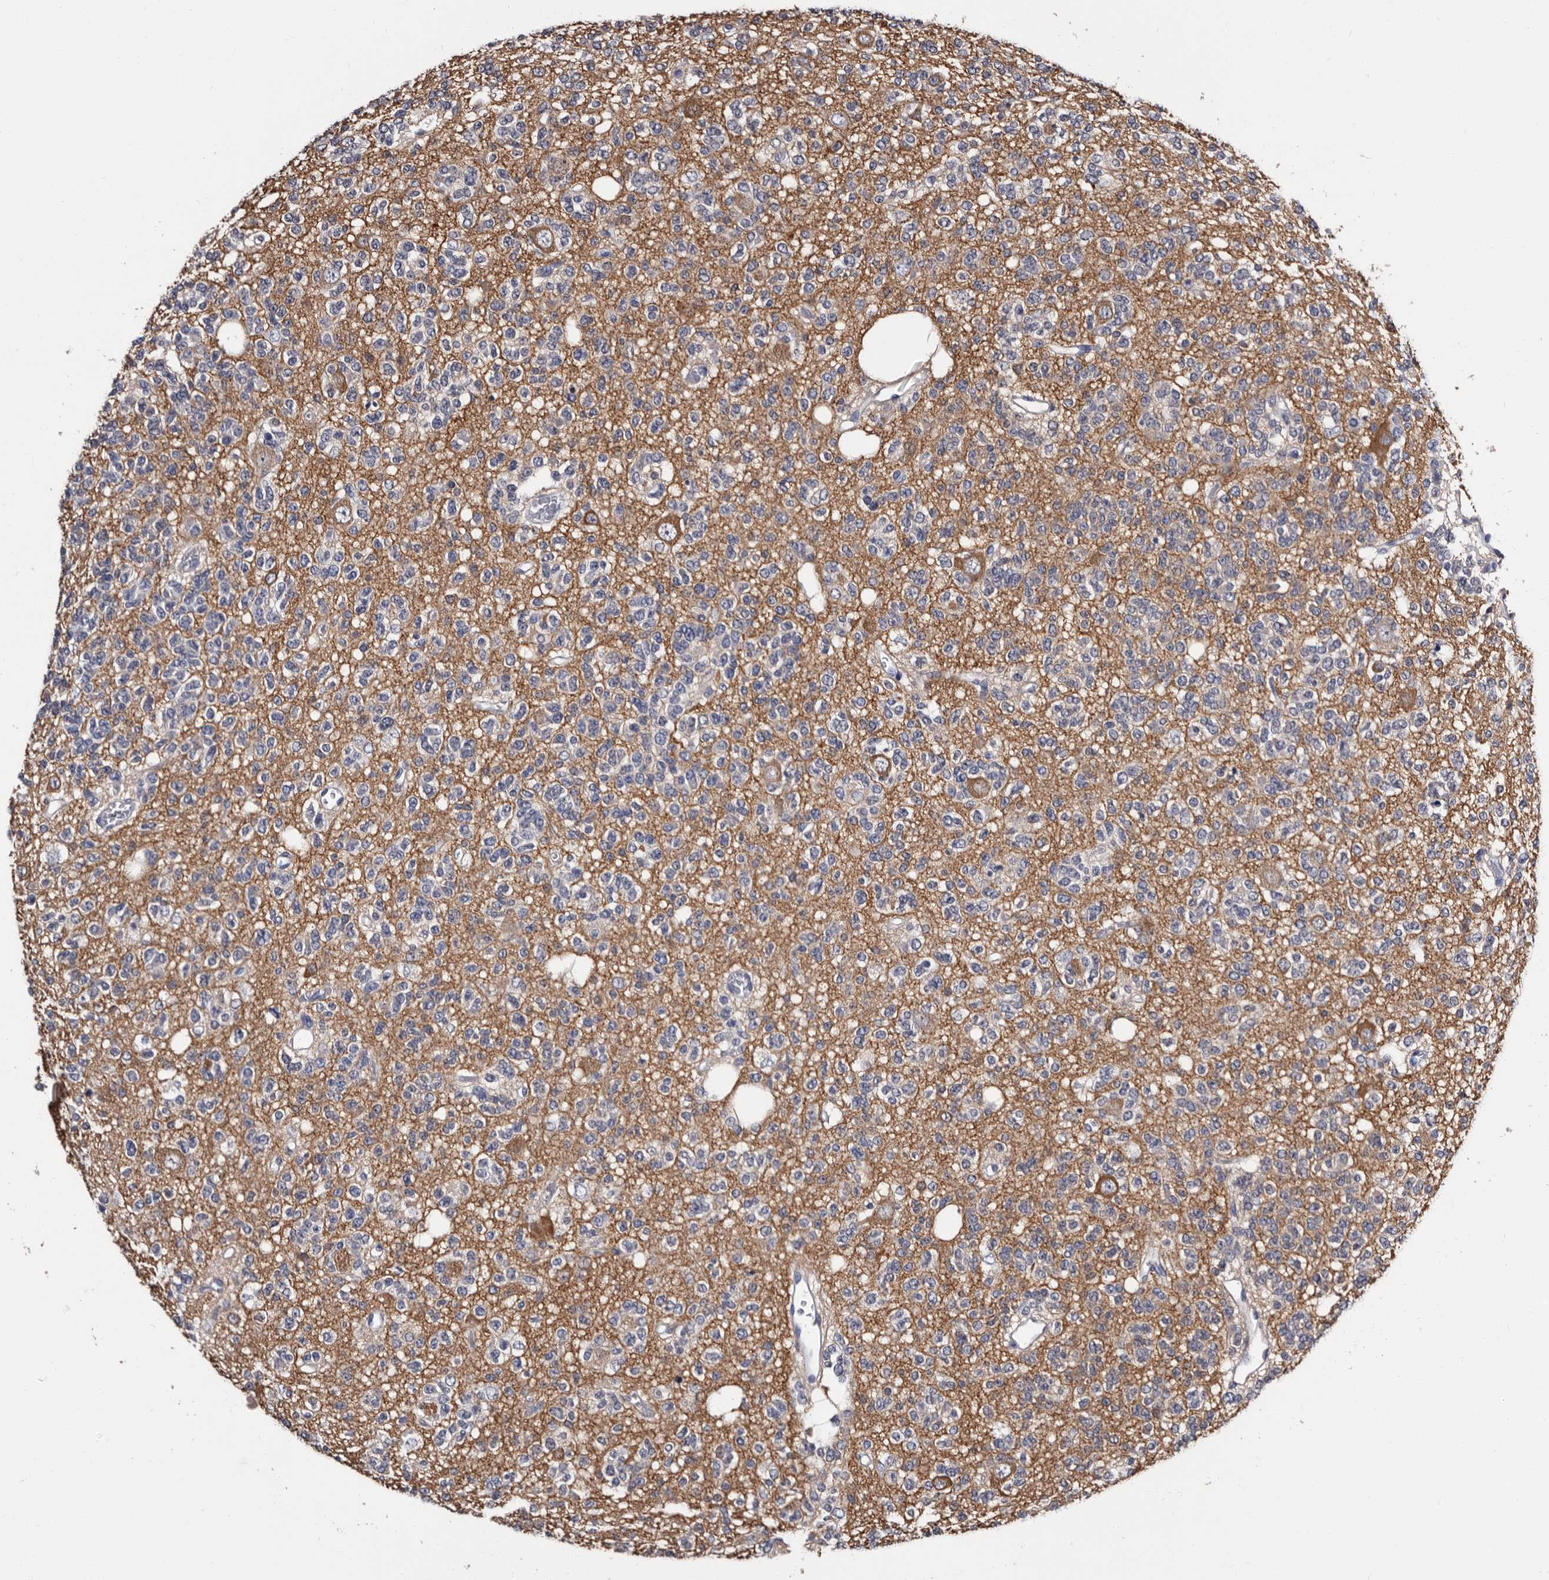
{"staining": {"intensity": "negative", "quantity": "none", "location": "none"}, "tissue": "glioma", "cell_type": "Tumor cells", "image_type": "cancer", "snomed": [{"axis": "morphology", "description": "Glioma, malignant, Low grade"}, {"axis": "topography", "description": "Brain"}], "caption": "Immunohistochemical staining of human malignant glioma (low-grade) exhibits no significant expression in tumor cells.", "gene": "EPB41L3", "patient": {"sex": "male", "age": 38}}